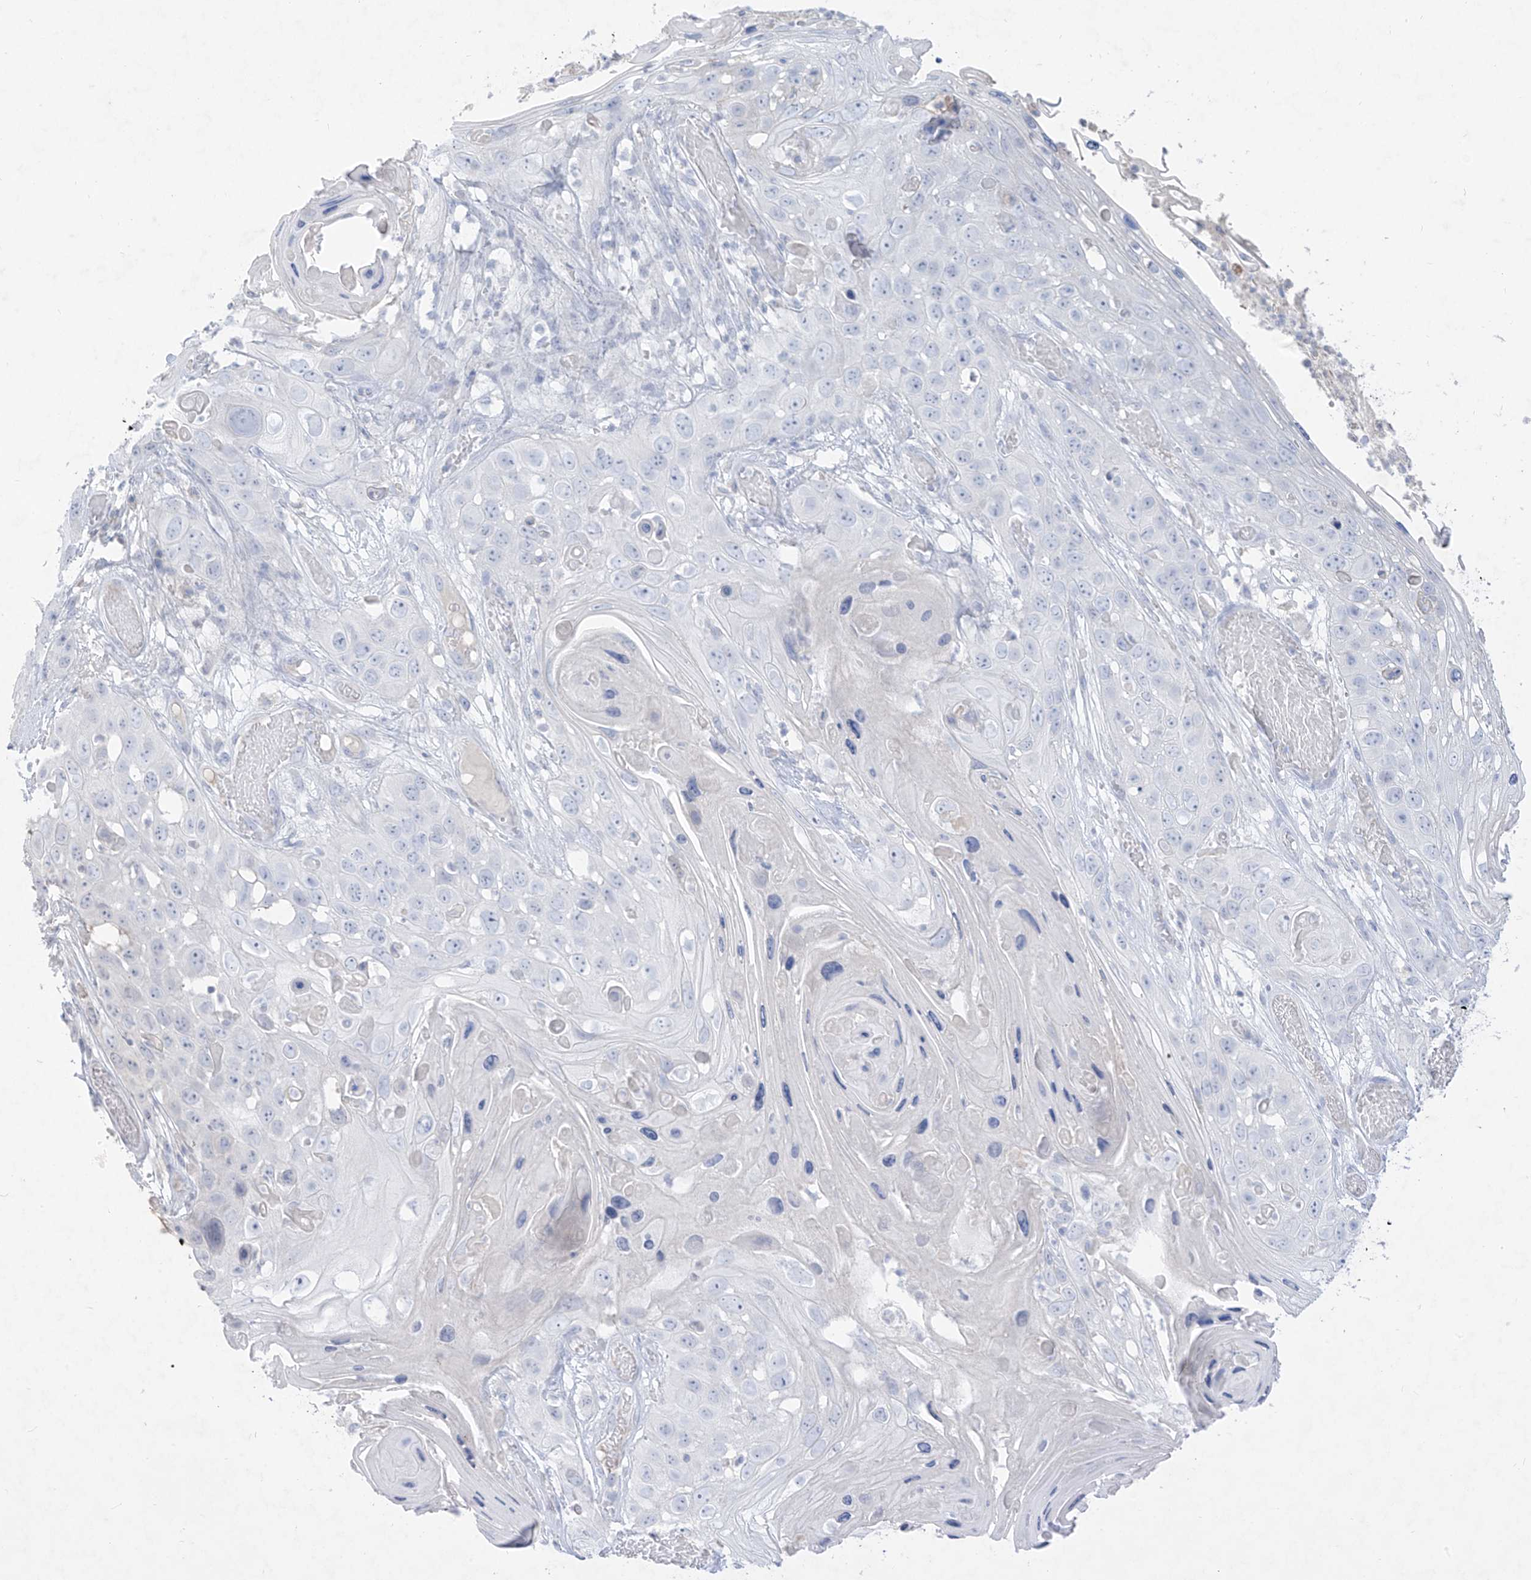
{"staining": {"intensity": "negative", "quantity": "none", "location": "none"}, "tissue": "skin cancer", "cell_type": "Tumor cells", "image_type": "cancer", "snomed": [{"axis": "morphology", "description": "Squamous cell carcinoma, NOS"}, {"axis": "topography", "description": "Skin"}], "caption": "A micrograph of skin squamous cell carcinoma stained for a protein displays no brown staining in tumor cells.", "gene": "TGM4", "patient": {"sex": "male", "age": 55}}